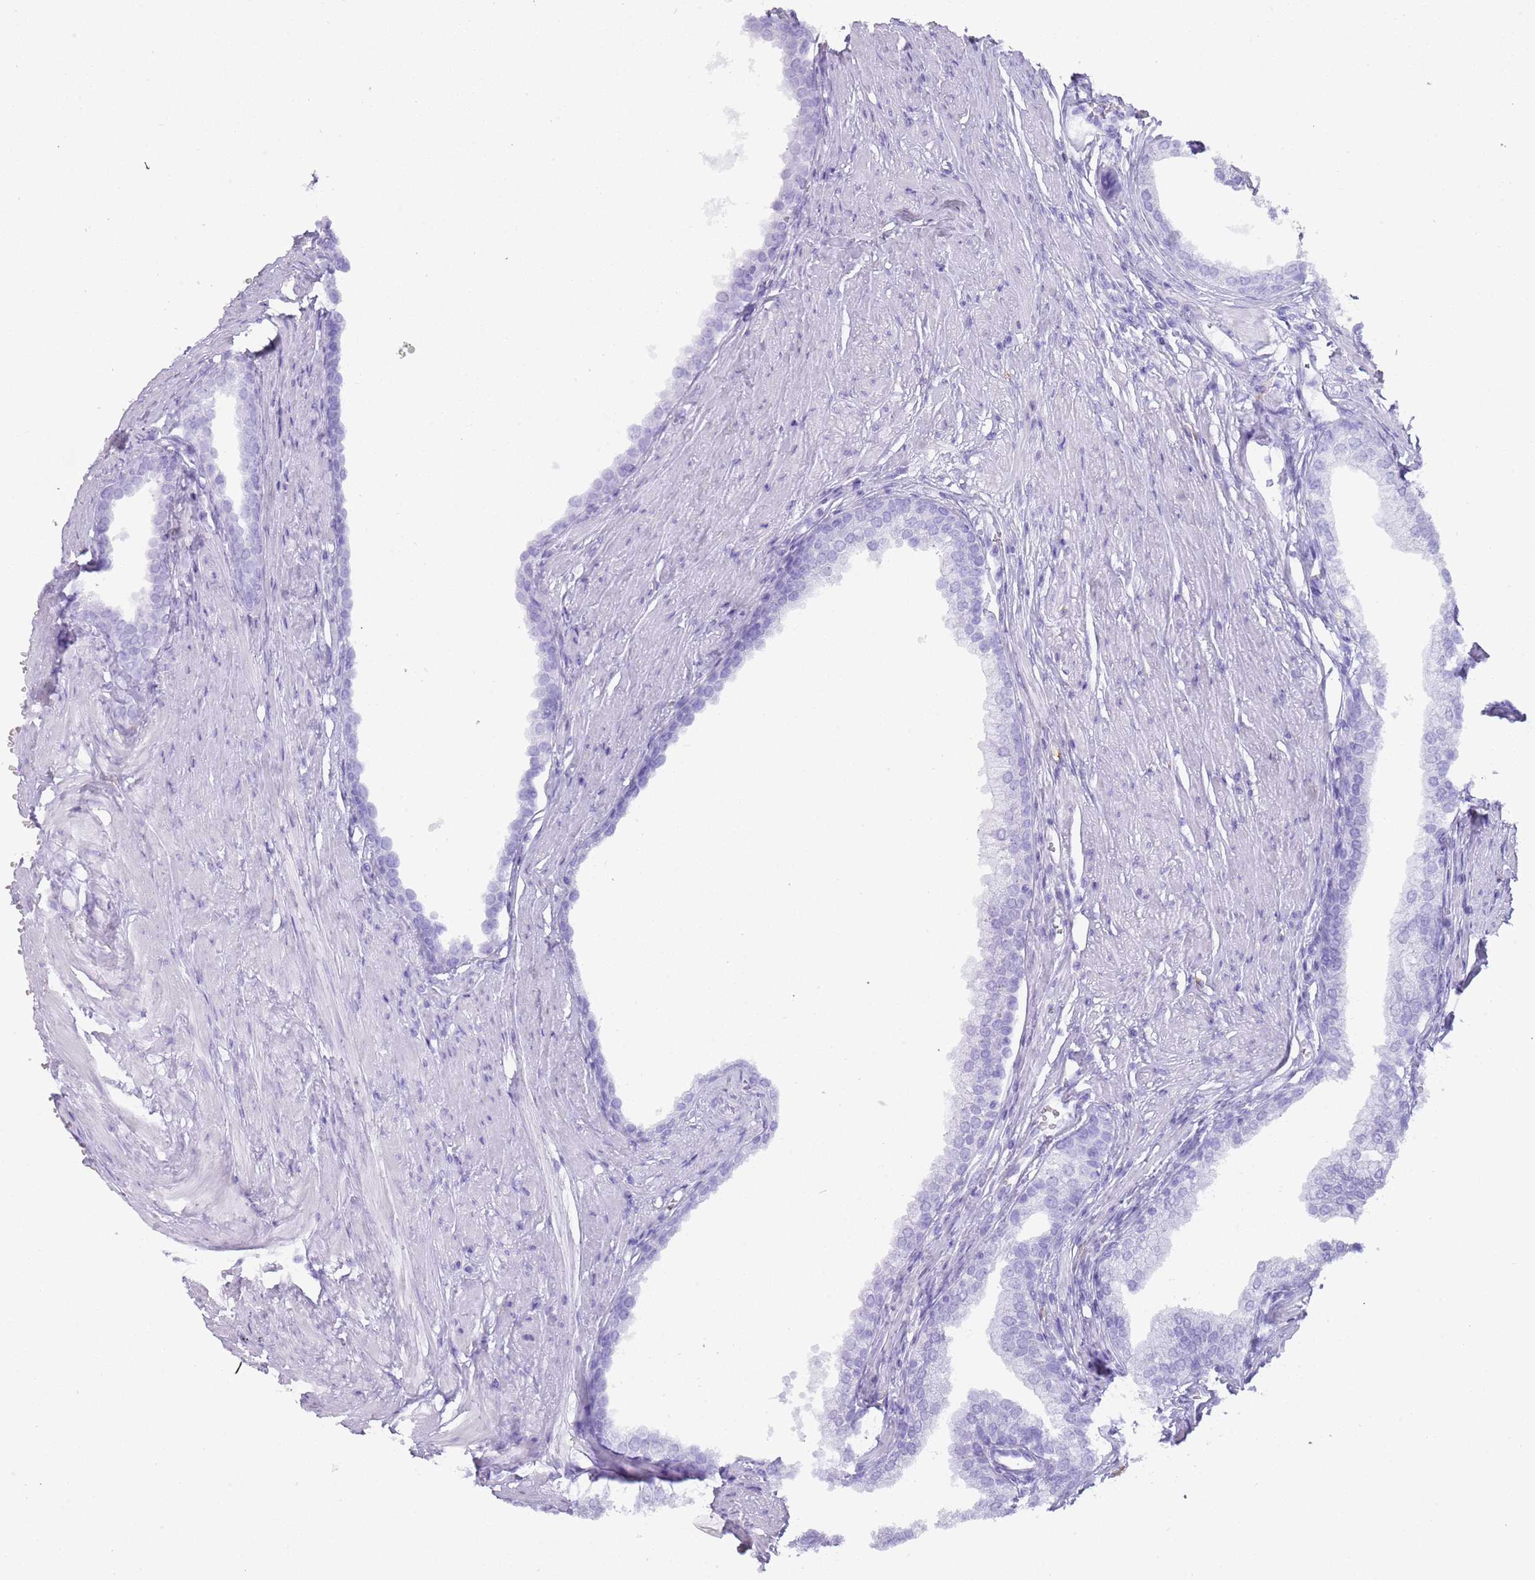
{"staining": {"intensity": "negative", "quantity": "none", "location": "none"}, "tissue": "prostate", "cell_type": "Glandular cells", "image_type": "normal", "snomed": [{"axis": "morphology", "description": "Normal tissue, NOS"}, {"axis": "morphology", "description": "Urothelial carcinoma, Low grade"}, {"axis": "topography", "description": "Urinary bladder"}, {"axis": "topography", "description": "Prostate"}], "caption": "DAB (3,3'-diaminobenzidine) immunohistochemical staining of benign prostate shows no significant expression in glandular cells. (Brightfield microscopy of DAB (3,3'-diaminobenzidine) immunohistochemistry at high magnification).", "gene": "MYADML2", "patient": {"sex": "male", "age": 60}}